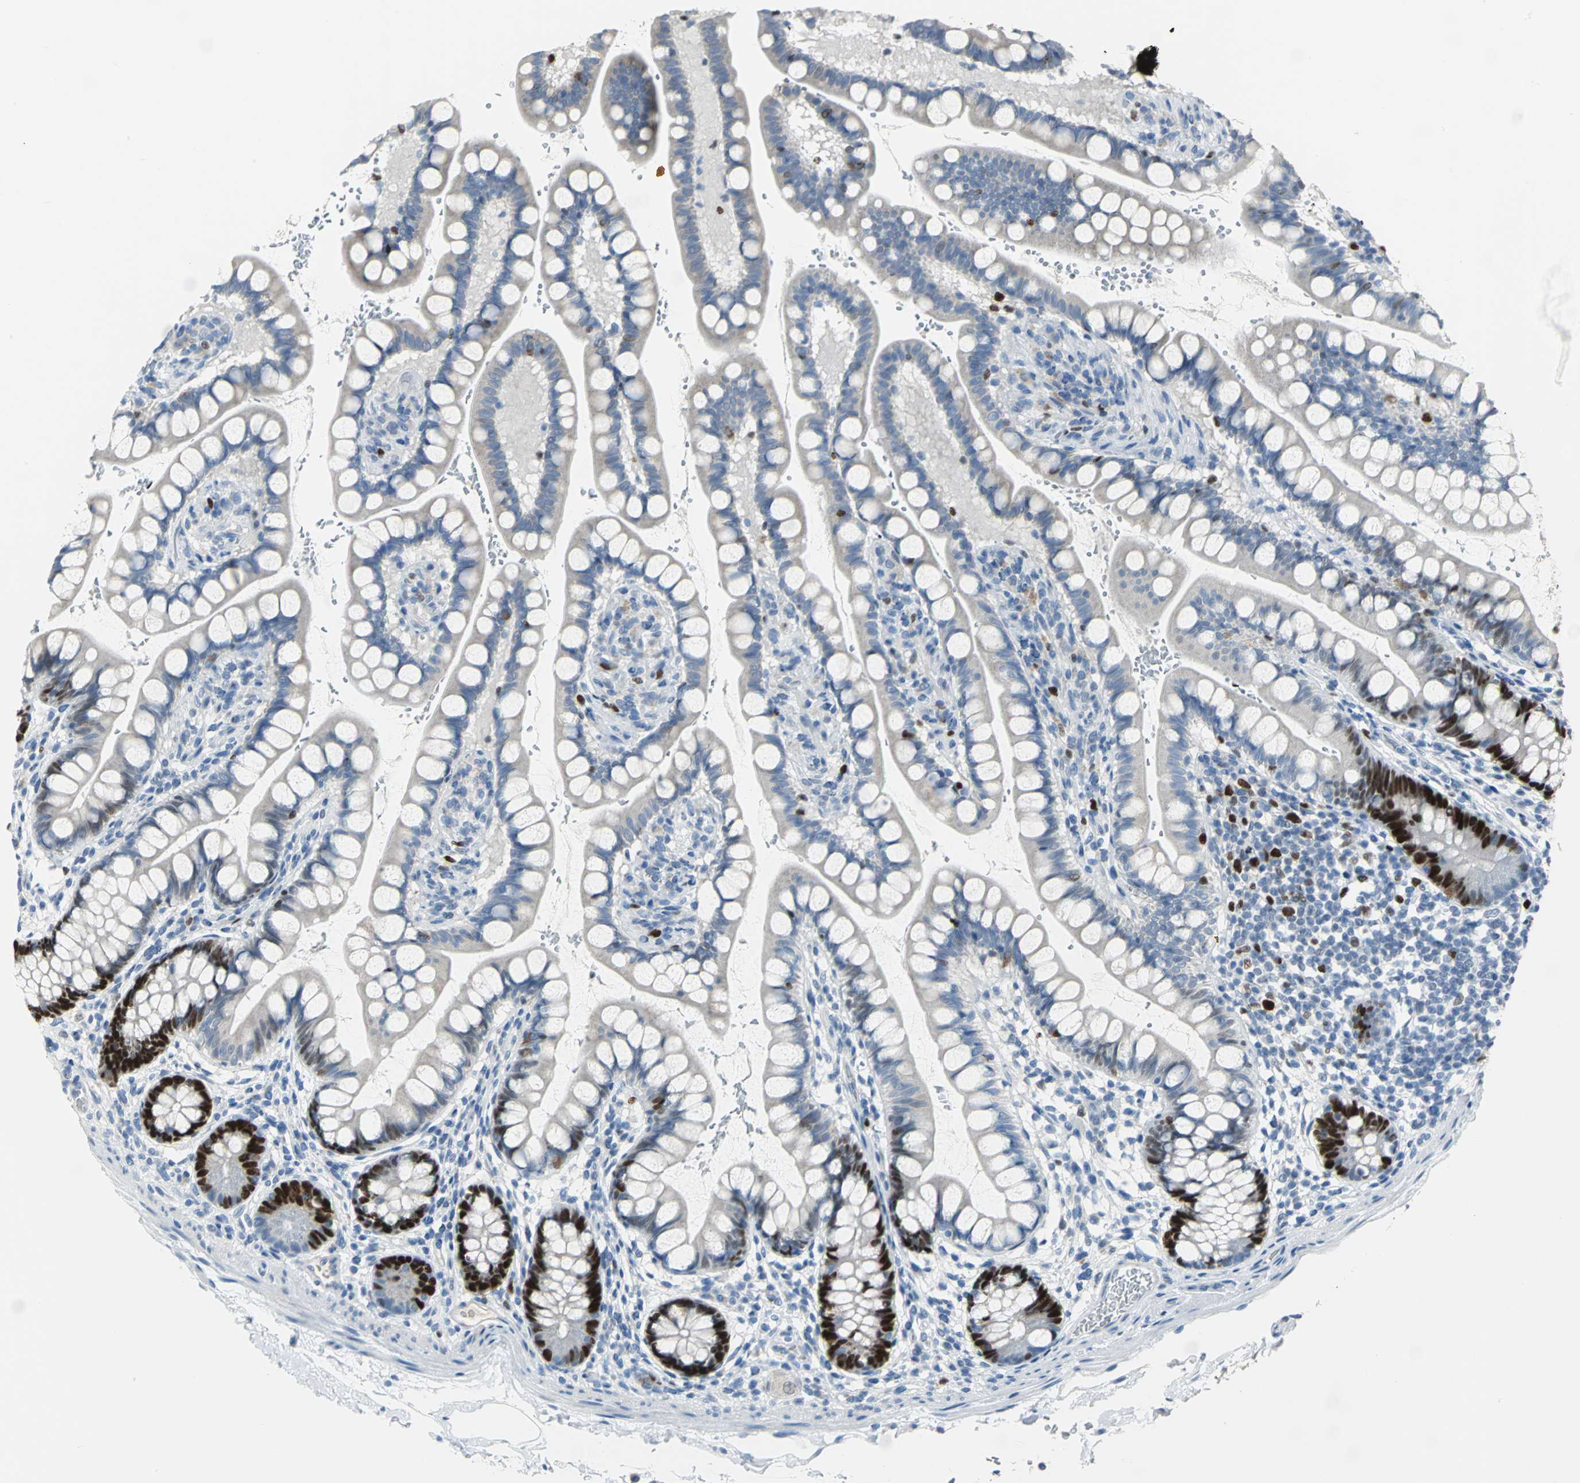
{"staining": {"intensity": "strong", "quantity": "25%-75%", "location": "nuclear"}, "tissue": "small intestine", "cell_type": "Glandular cells", "image_type": "normal", "snomed": [{"axis": "morphology", "description": "Normal tissue, NOS"}, {"axis": "topography", "description": "Small intestine"}], "caption": "Protein analysis of normal small intestine reveals strong nuclear staining in about 25%-75% of glandular cells. The staining is performed using DAB (3,3'-diaminobenzidine) brown chromogen to label protein expression. The nuclei are counter-stained blue using hematoxylin.", "gene": "MCM4", "patient": {"sex": "female", "age": 58}}